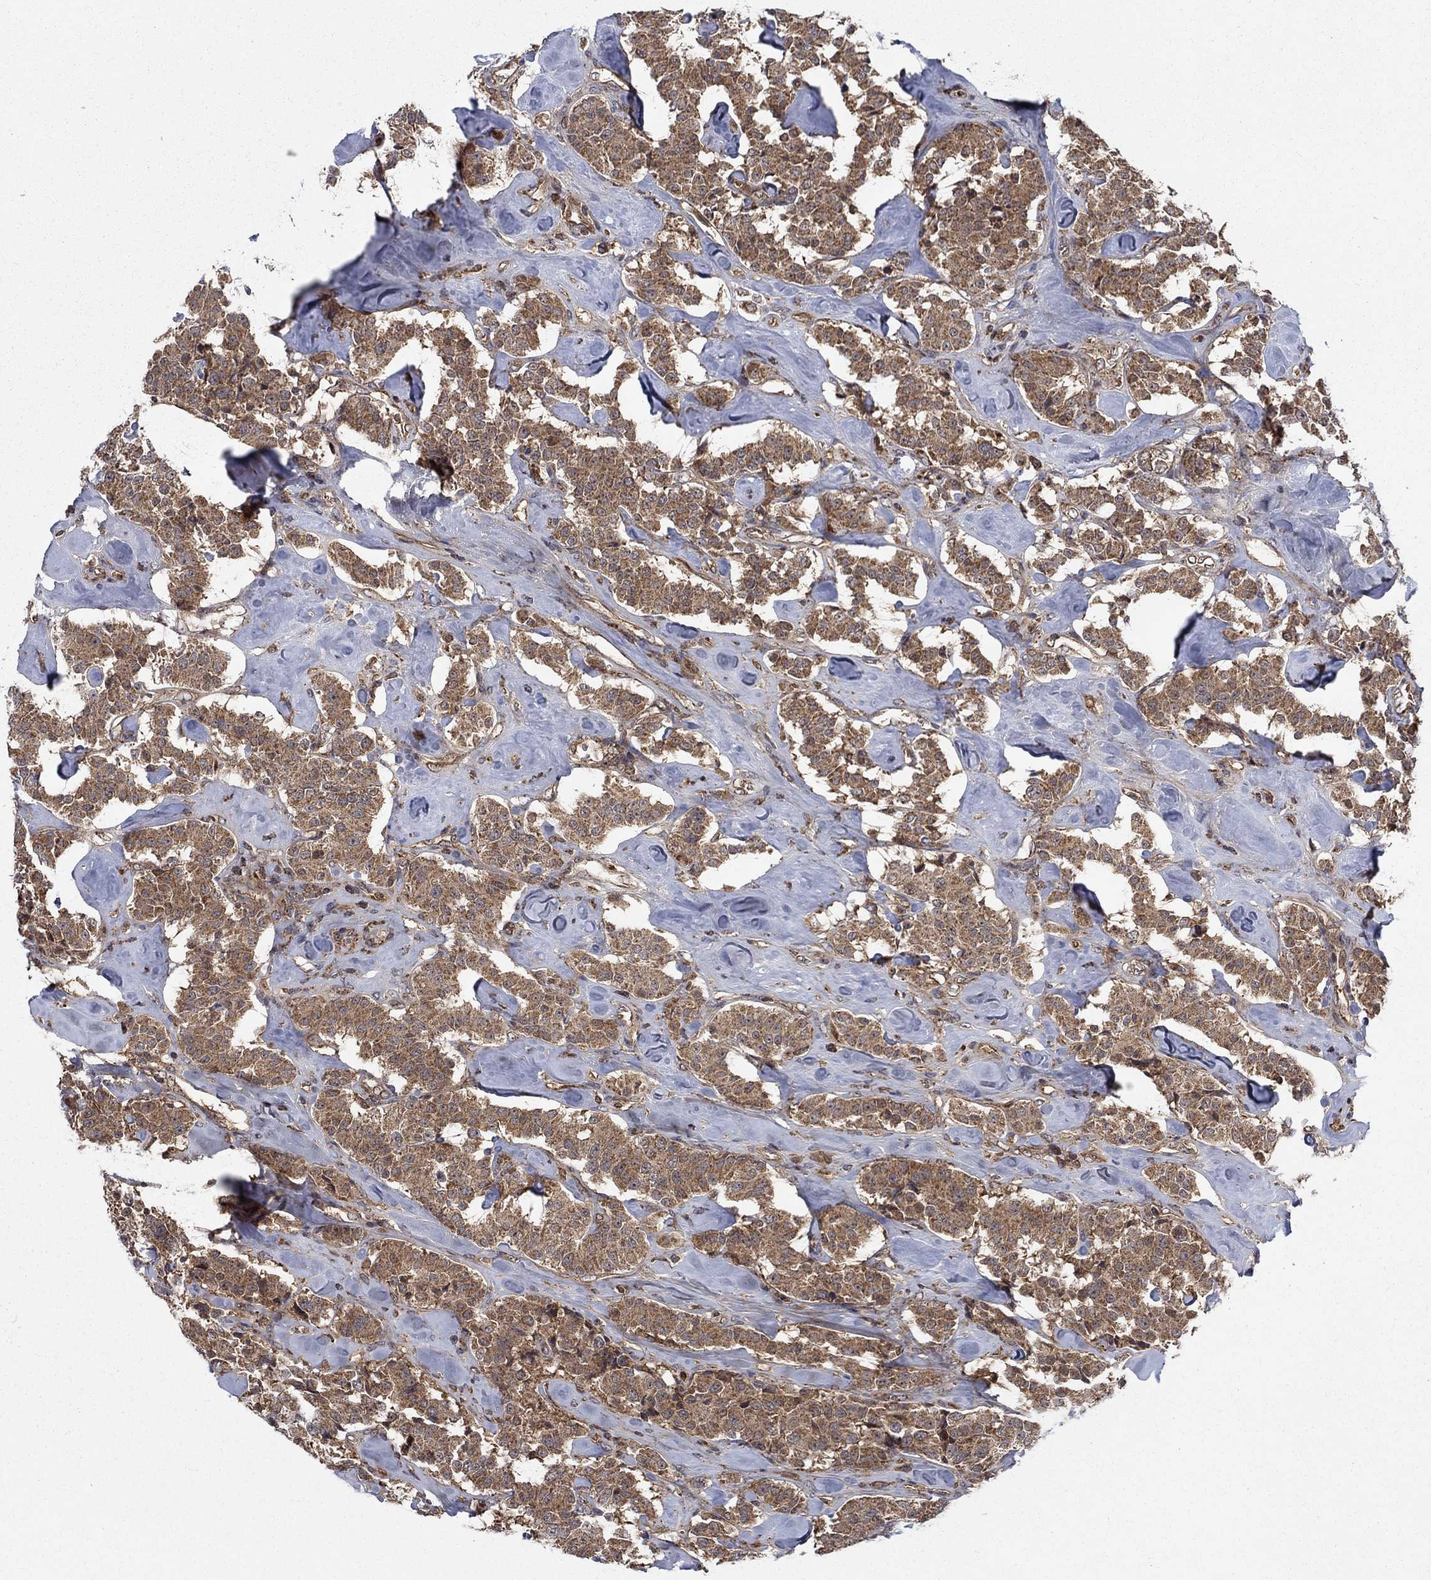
{"staining": {"intensity": "moderate", "quantity": ">75%", "location": "cytoplasmic/membranous"}, "tissue": "carcinoid", "cell_type": "Tumor cells", "image_type": "cancer", "snomed": [{"axis": "morphology", "description": "Carcinoid, malignant, NOS"}, {"axis": "topography", "description": "Pancreas"}], "caption": "Immunohistochemical staining of malignant carcinoid exhibits moderate cytoplasmic/membranous protein positivity in approximately >75% of tumor cells.", "gene": "IFI35", "patient": {"sex": "male", "age": 41}}